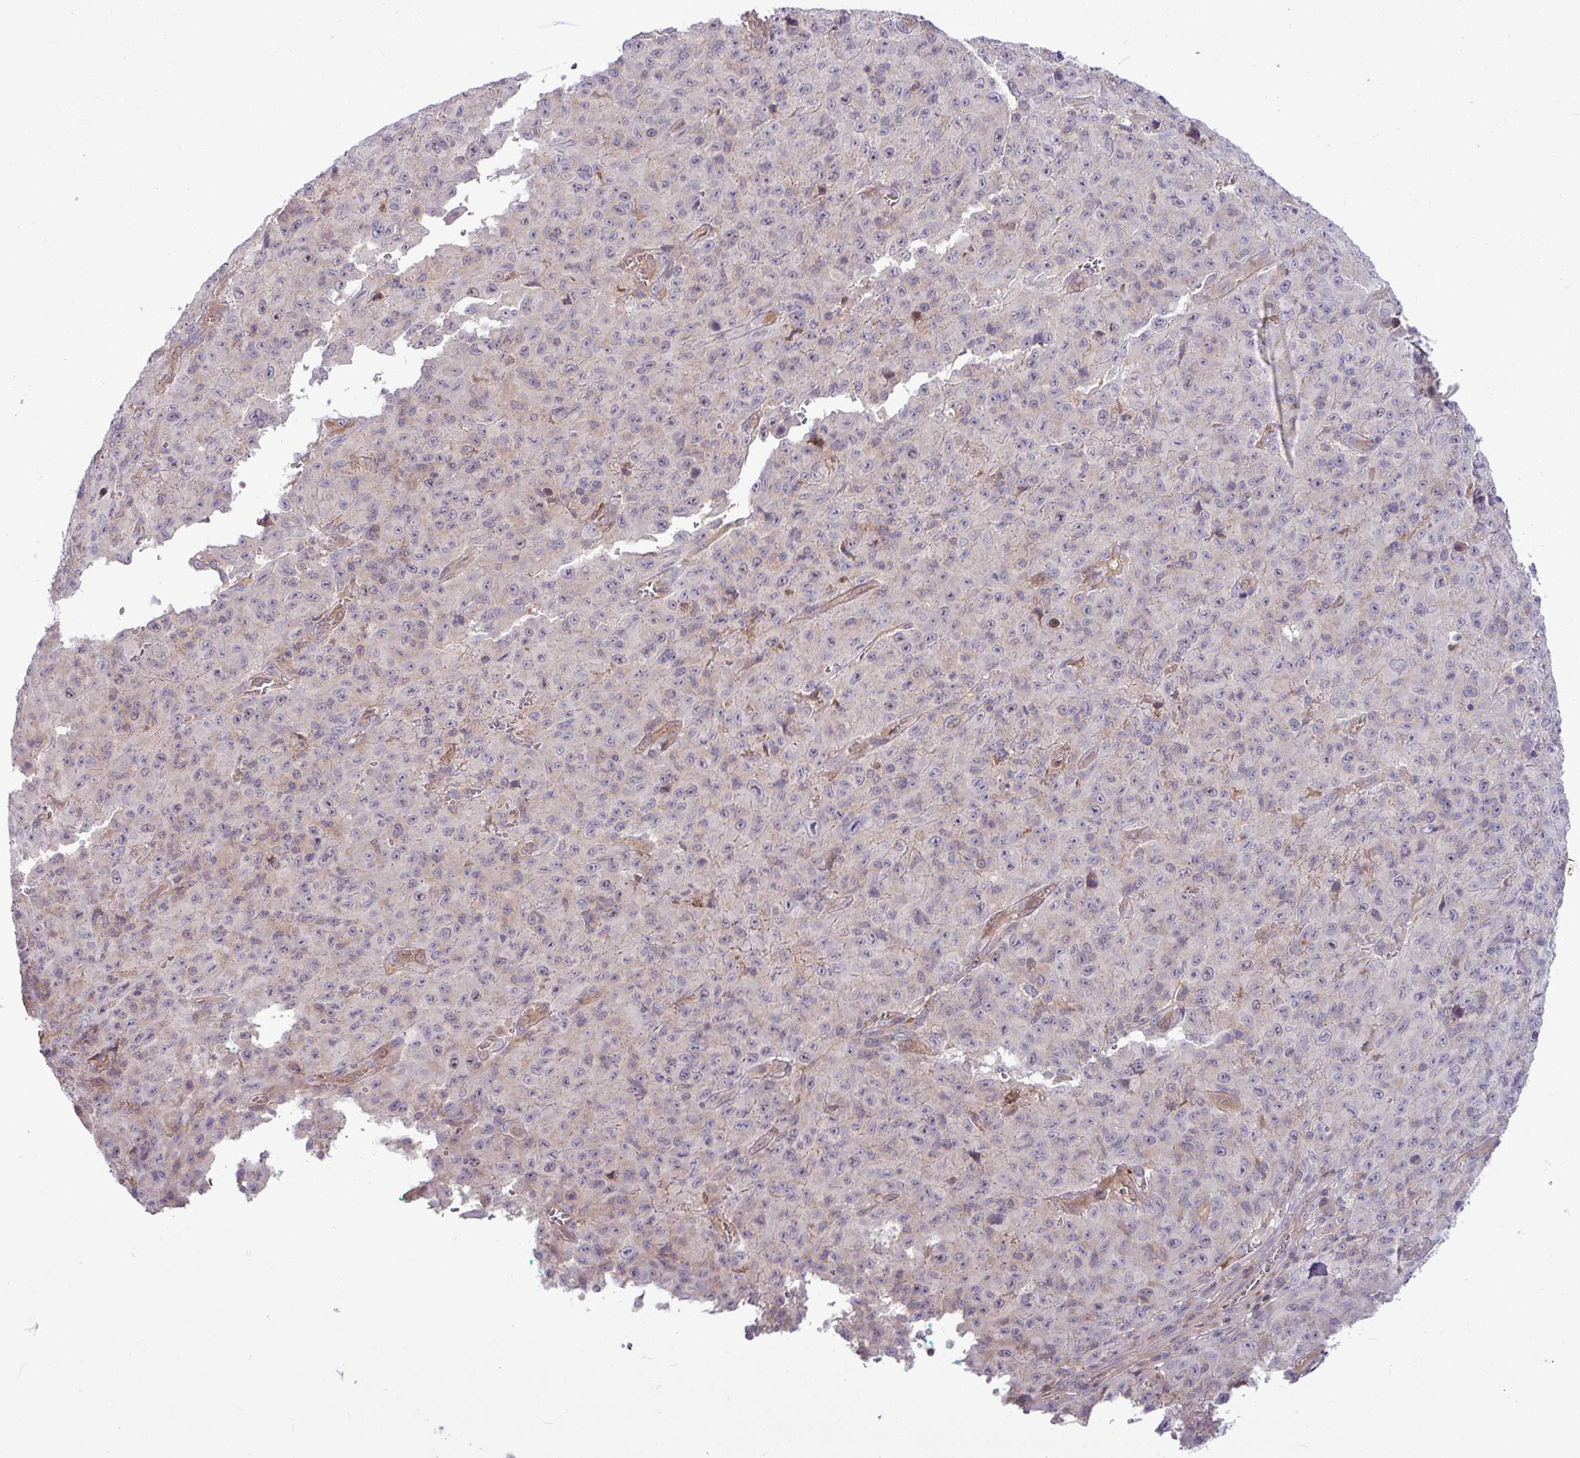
{"staining": {"intensity": "negative", "quantity": "none", "location": "none"}, "tissue": "melanoma", "cell_type": "Tumor cells", "image_type": "cancer", "snomed": [{"axis": "morphology", "description": "Malignant melanoma, NOS"}, {"axis": "topography", "description": "Skin"}], "caption": "Human malignant melanoma stained for a protein using immunohistochemistry (IHC) exhibits no expression in tumor cells.", "gene": "B4GALNT4", "patient": {"sex": "male", "age": 46}}